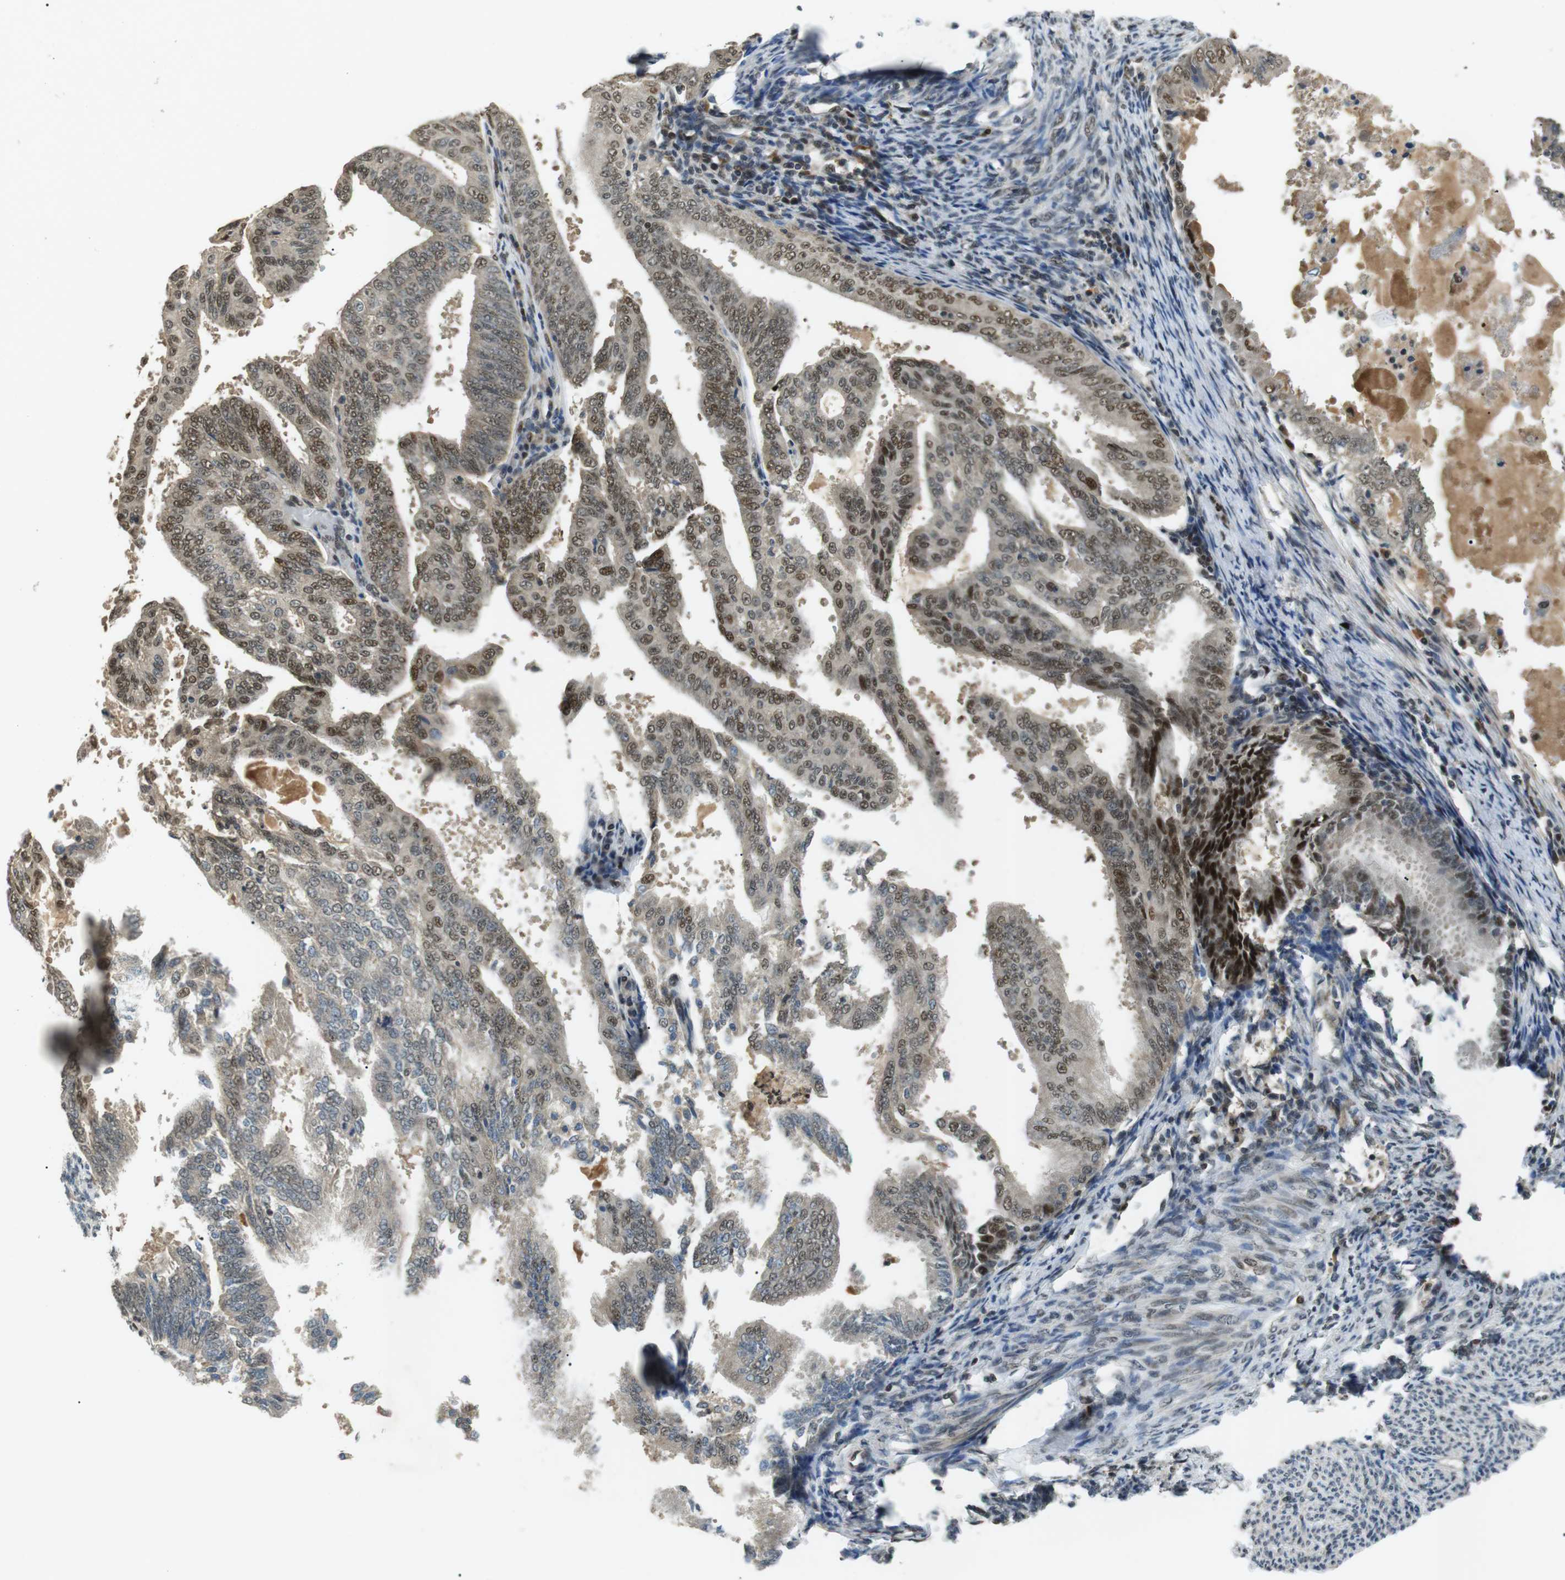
{"staining": {"intensity": "moderate", "quantity": ">75%", "location": "nuclear"}, "tissue": "endometrial cancer", "cell_type": "Tumor cells", "image_type": "cancer", "snomed": [{"axis": "morphology", "description": "Adenocarcinoma, NOS"}, {"axis": "topography", "description": "Endometrium"}], "caption": "Endometrial cancer (adenocarcinoma) tissue demonstrates moderate nuclear expression in approximately >75% of tumor cells", "gene": "ORAI3", "patient": {"sex": "female", "age": 58}}